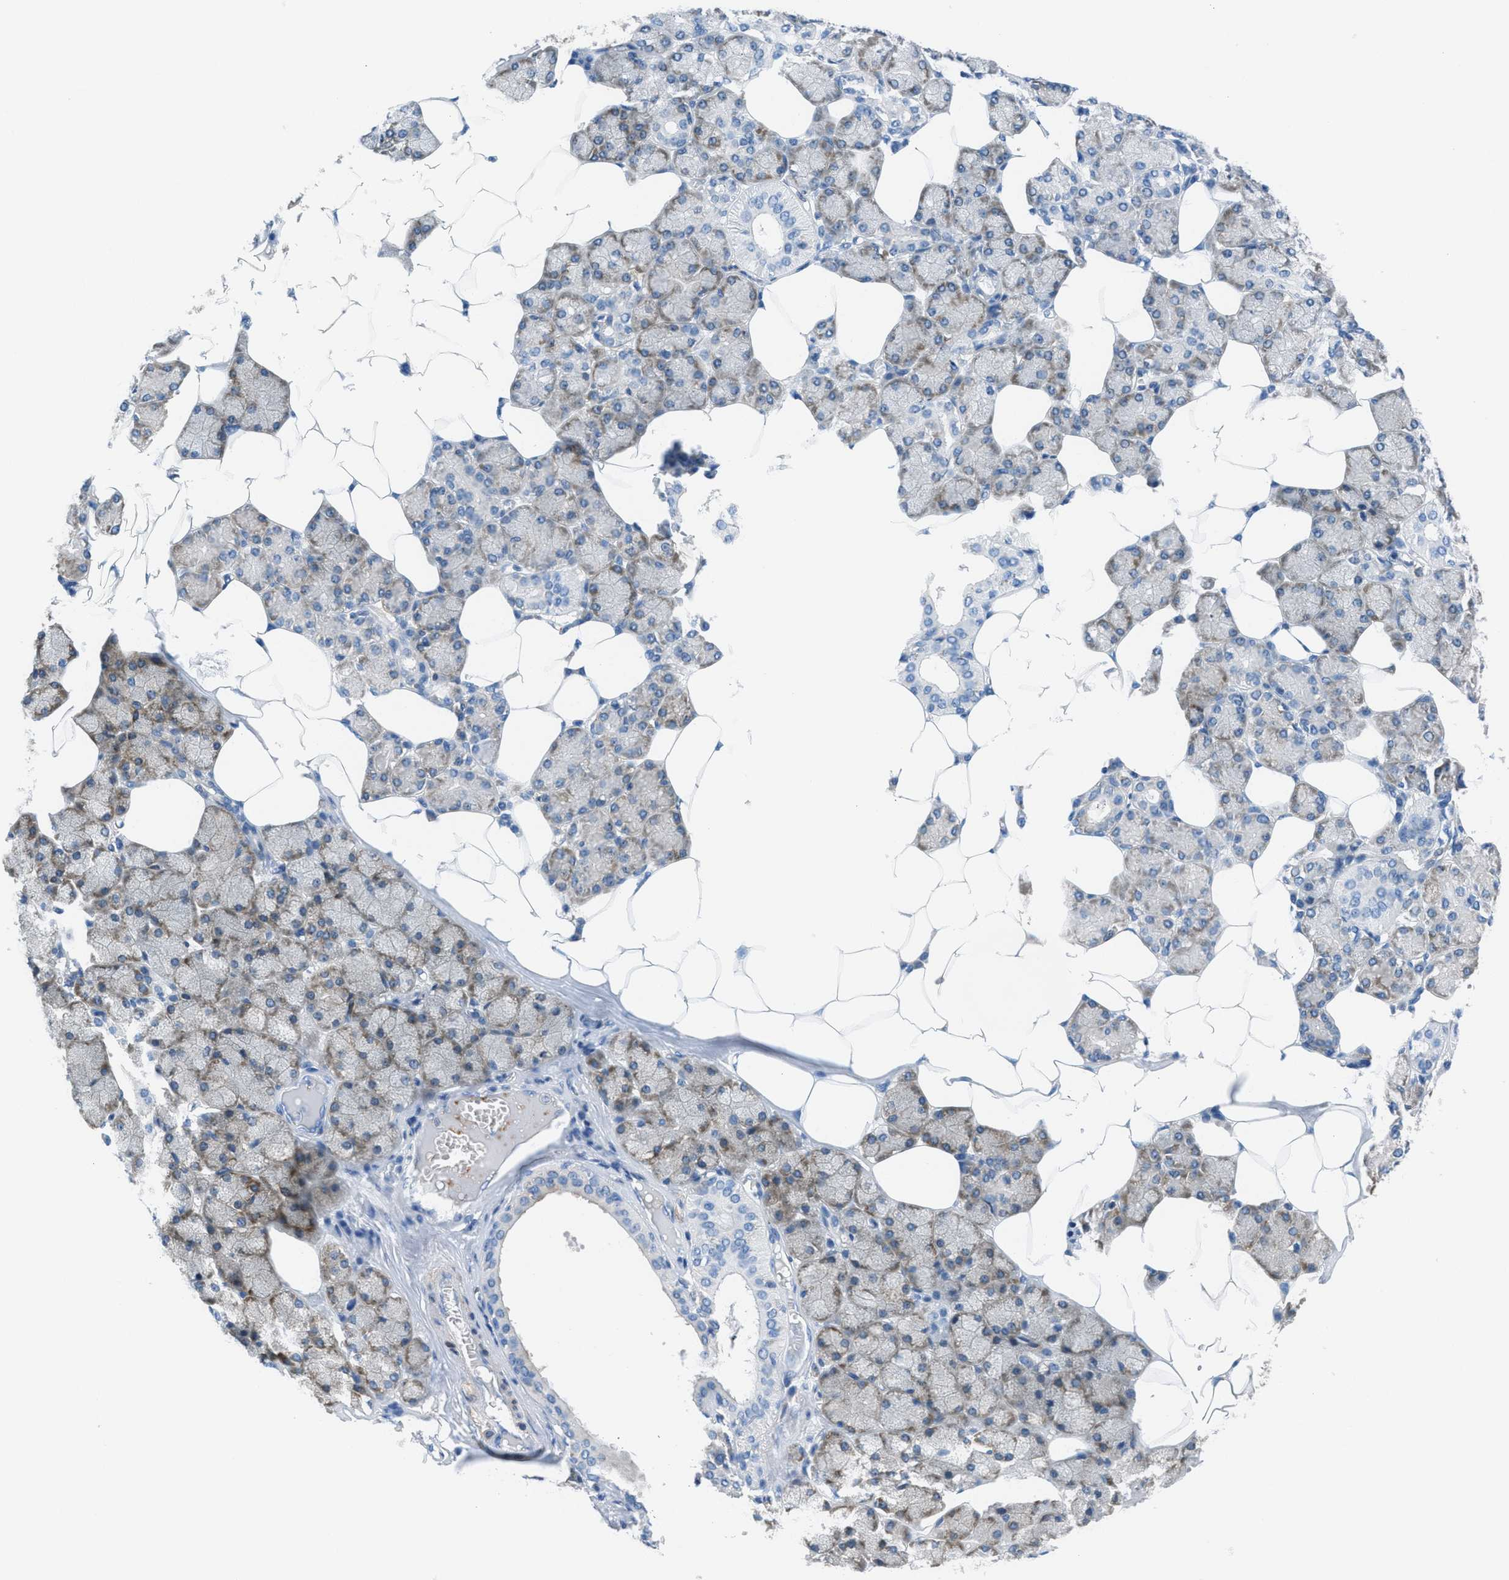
{"staining": {"intensity": "moderate", "quantity": "25%-75%", "location": "cytoplasmic/membranous"}, "tissue": "salivary gland", "cell_type": "Glandular cells", "image_type": "normal", "snomed": [{"axis": "morphology", "description": "Normal tissue, NOS"}, {"axis": "topography", "description": "Salivary gland"}], "caption": "About 25%-75% of glandular cells in normal human salivary gland display moderate cytoplasmic/membranous protein staining as visualized by brown immunohistochemical staining.", "gene": "MAPRE2", "patient": {"sex": "male", "age": 62}}